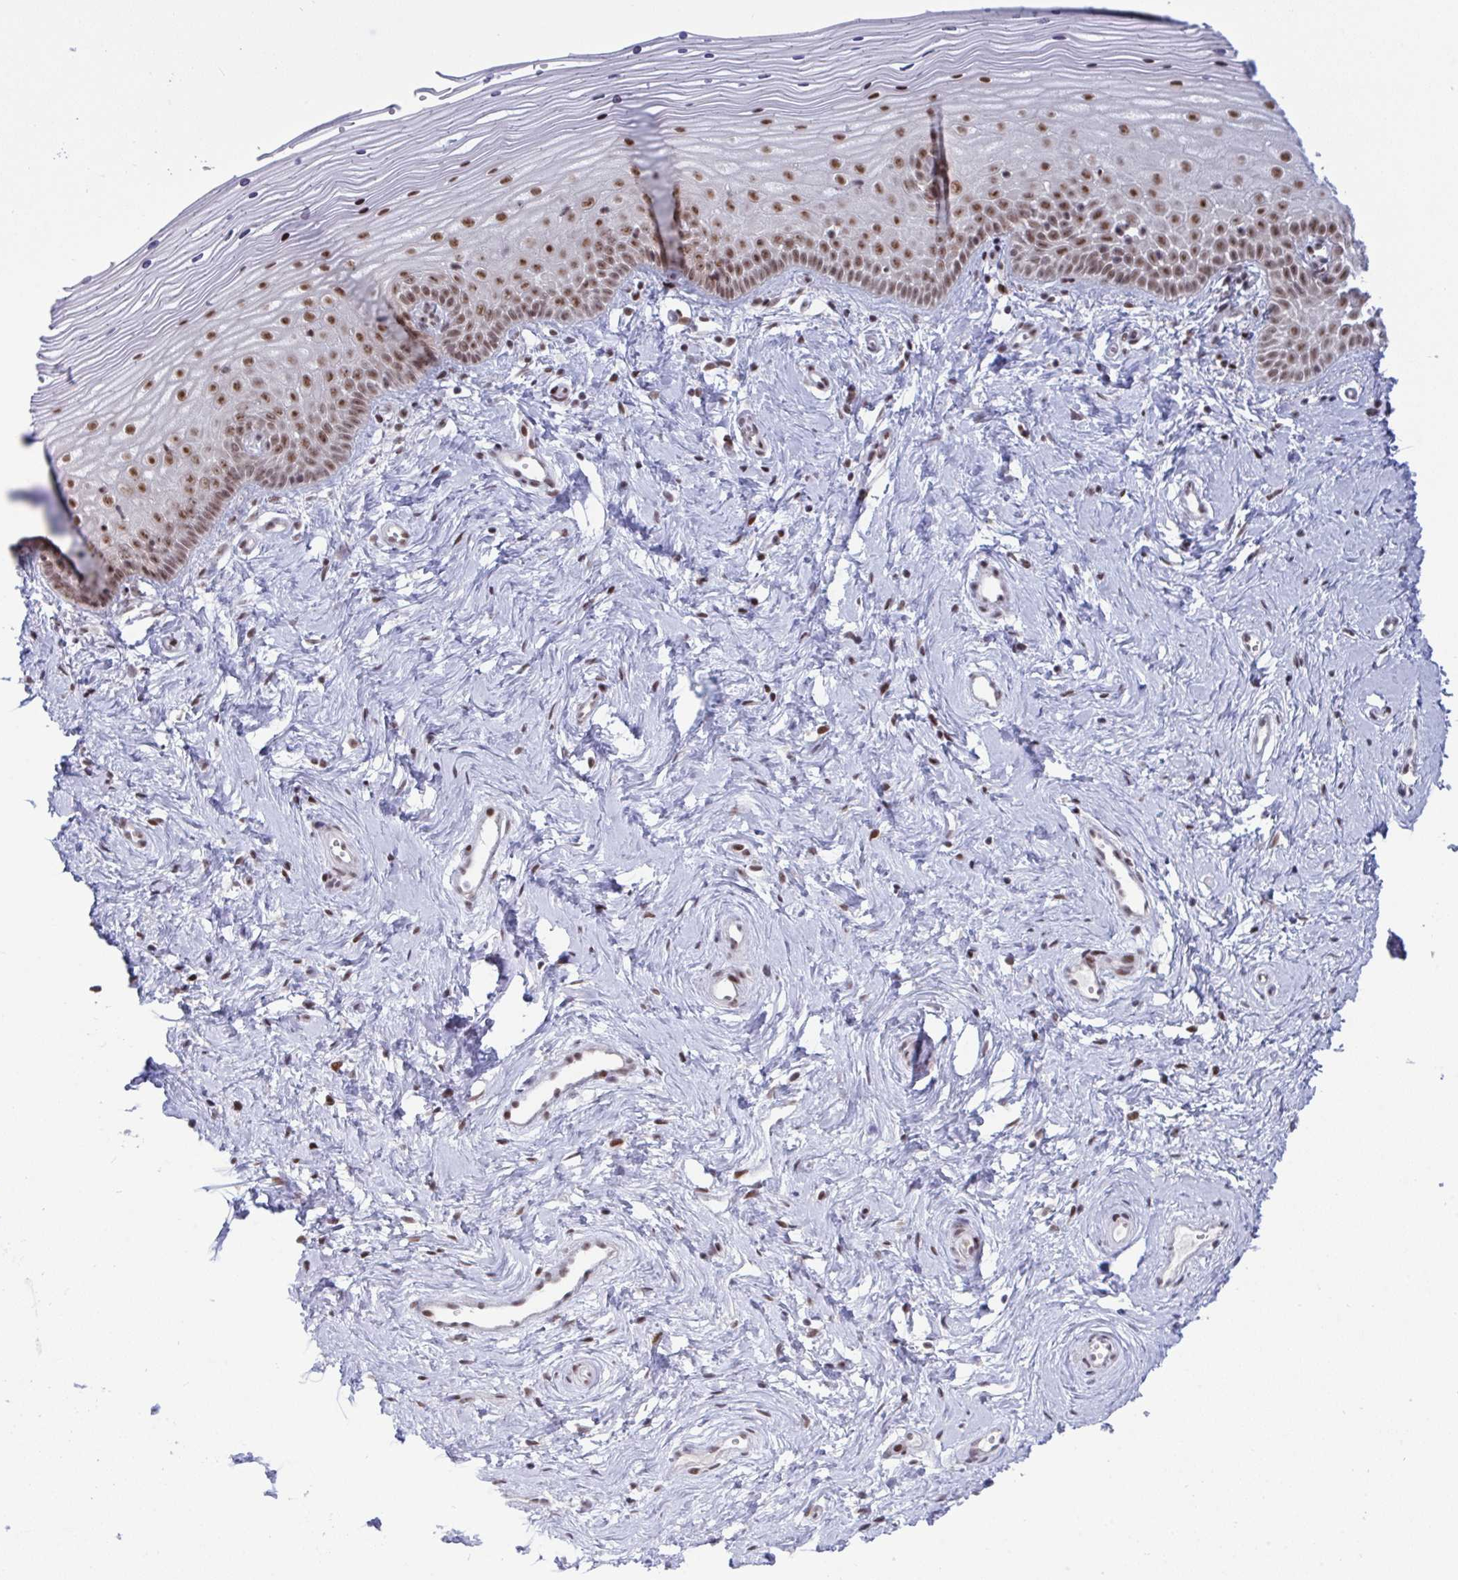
{"staining": {"intensity": "moderate", "quantity": ">75%", "location": "nuclear"}, "tissue": "vagina", "cell_type": "Squamous epithelial cells", "image_type": "normal", "snomed": [{"axis": "morphology", "description": "Normal tissue, NOS"}, {"axis": "topography", "description": "Vagina"}], "caption": "A brown stain highlights moderate nuclear positivity of a protein in squamous epithelial cells of benign human vagina.", "gene": "WBP11", "patient": {"sex": "female", "age": 38}}